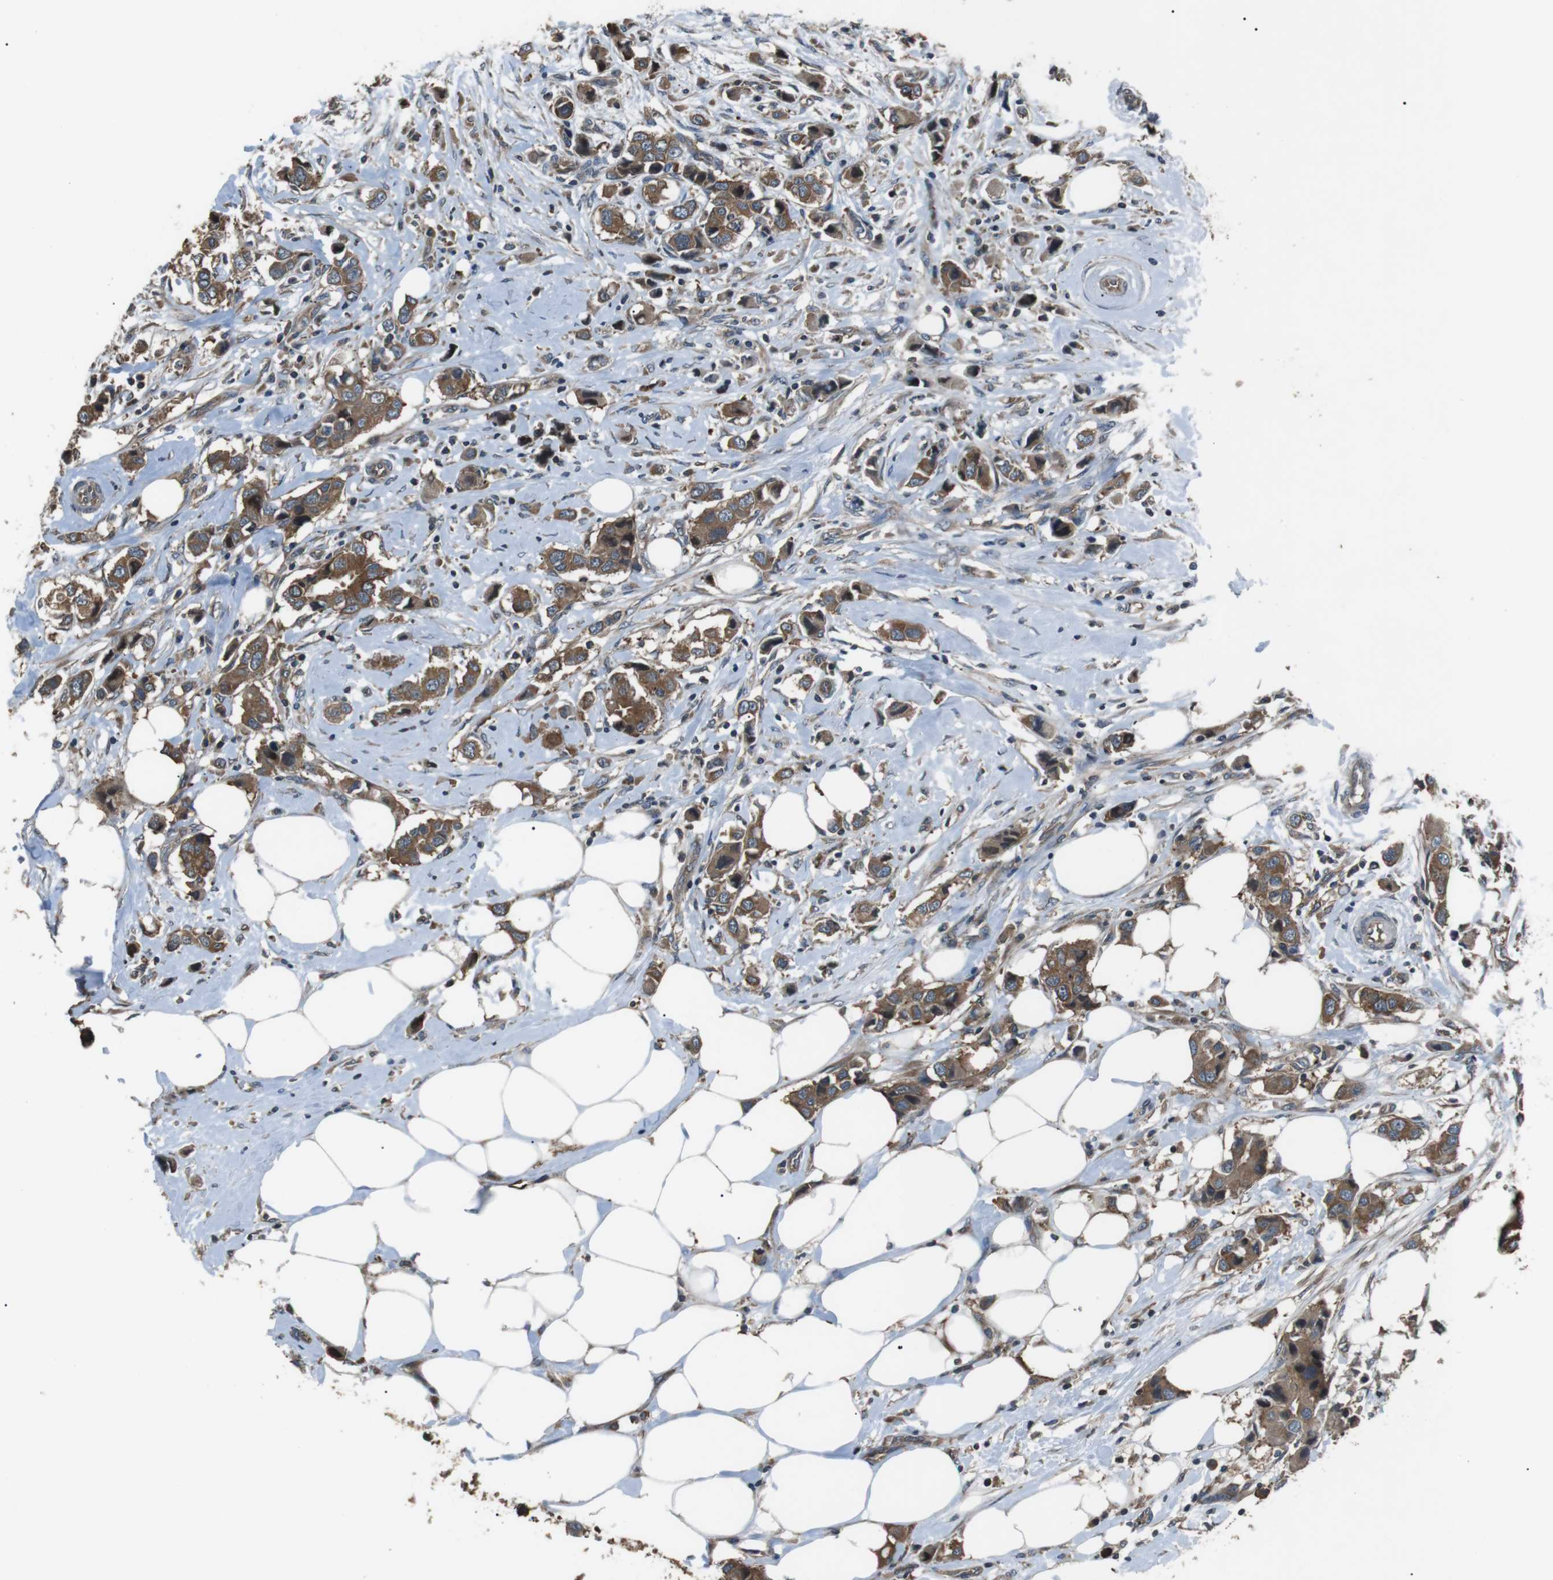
{"staining": {"intensity": "moderate", "quantity": ">75%", "location": "cytoplasmic/membranous"}, "tissue": "breast cancer", "cell_type": "Tumor cells", "image_type": "cancer", "snomed": [{"axis": "morphology", "description": "Normal tissue, NOS"}, {"axis": "morphology", "description": "Duct carcinoma"}, {"axis": "topography", "description": "Breast"}], "caption": "Moderate cytoplasmic/membranous protein expression is appreciated in approximately >75% of tumor cells in breast cancer (infiltrating ductal carcinoma).", "gene": "GPR161", "patient": {"sex": "female", "age": 50}}